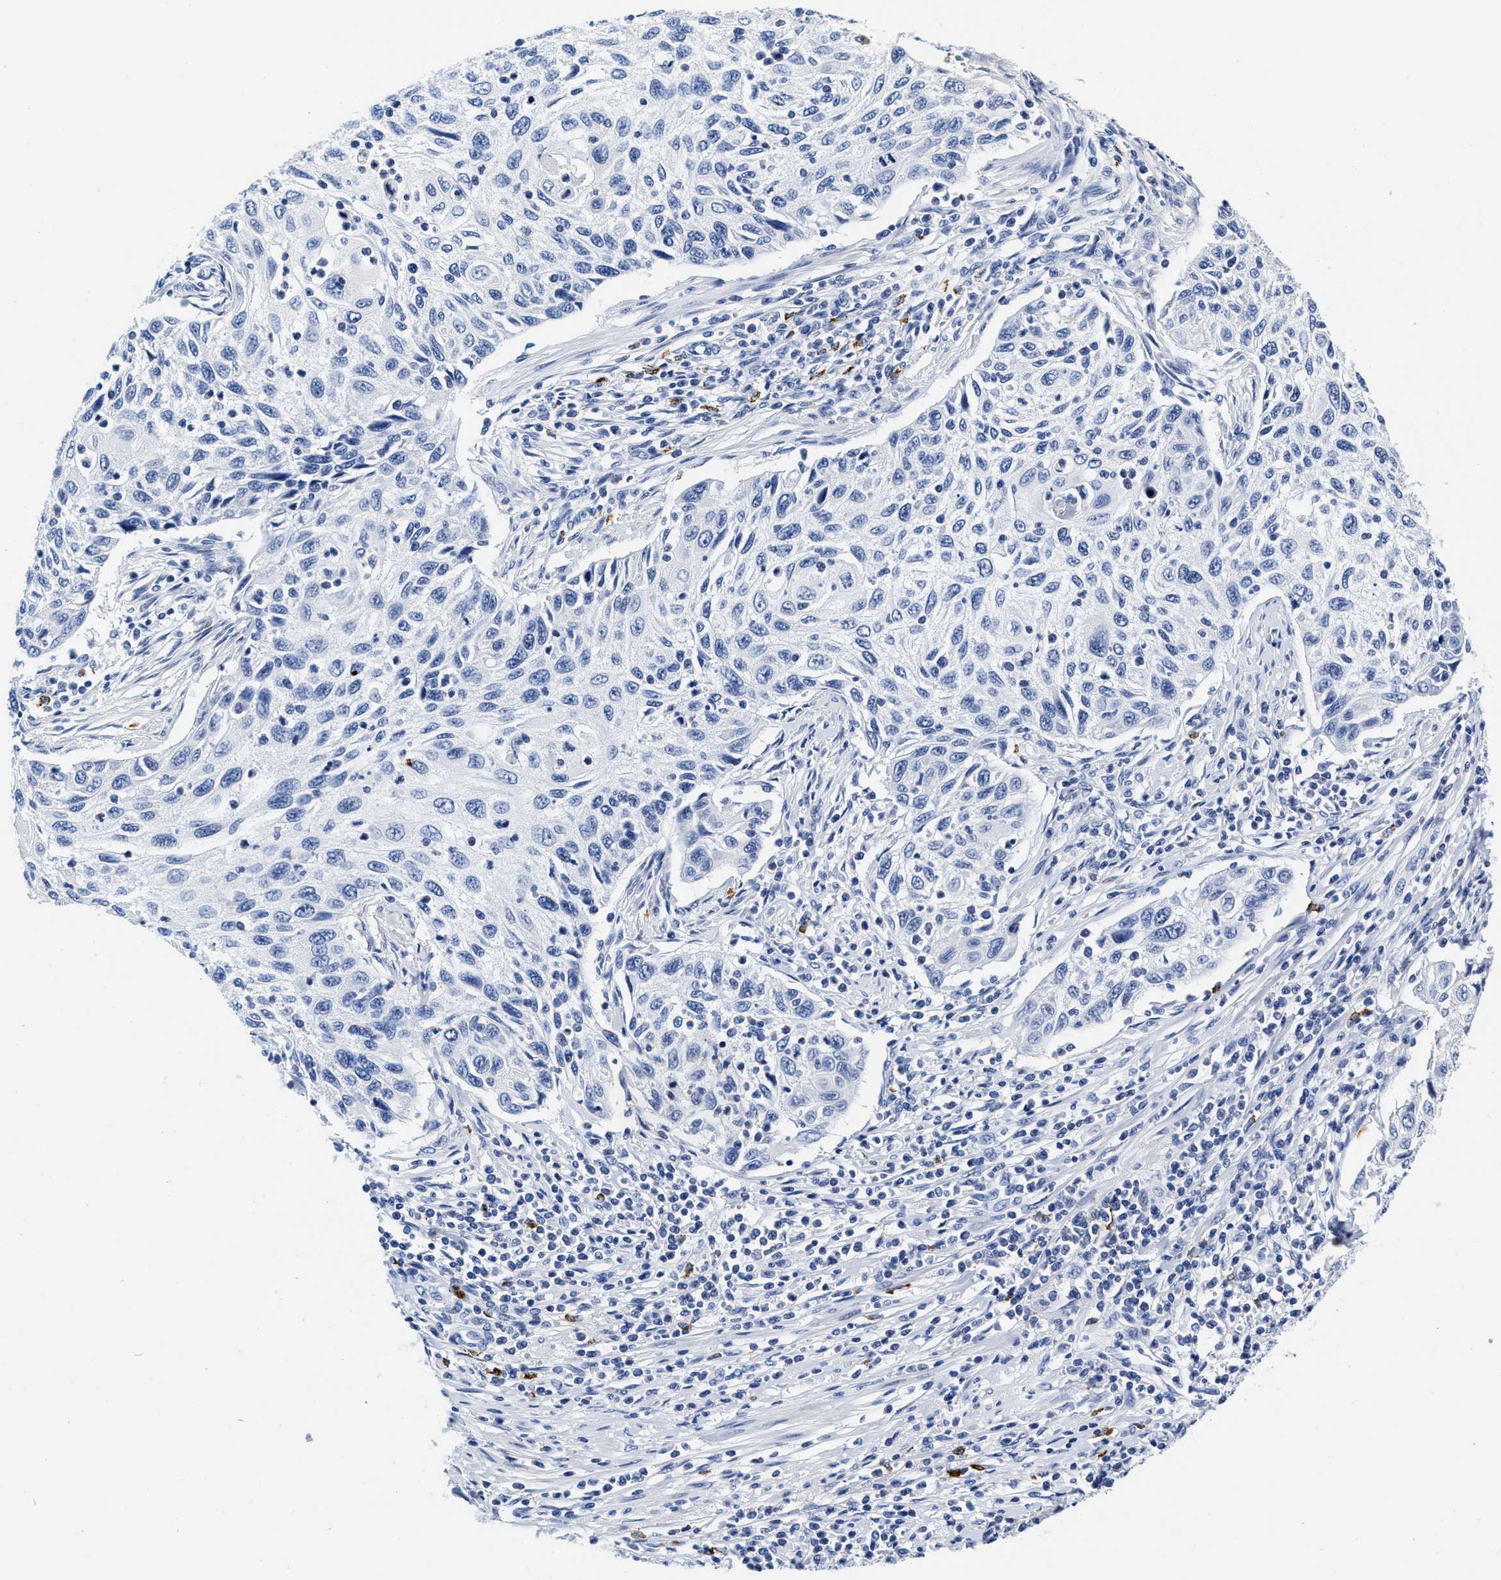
{"staining": {"intensity": "negative", "quantity": "none", "location": "none"}, "tissue": "cervical cancer", "cell_type": "Tumor cells", "image_type": "cancer", "snomed": [{"axis": "morphology", "description": "Squamous cell carcinoma, NOS"}, {"axis": "topography", "description": "Cervix"}], "caption": "The image exhibits no staining of tumor cells in squamous cell carcinoma (cervical).", "gene": "CER1", "patient": {"sex": "female", "age": 70}}